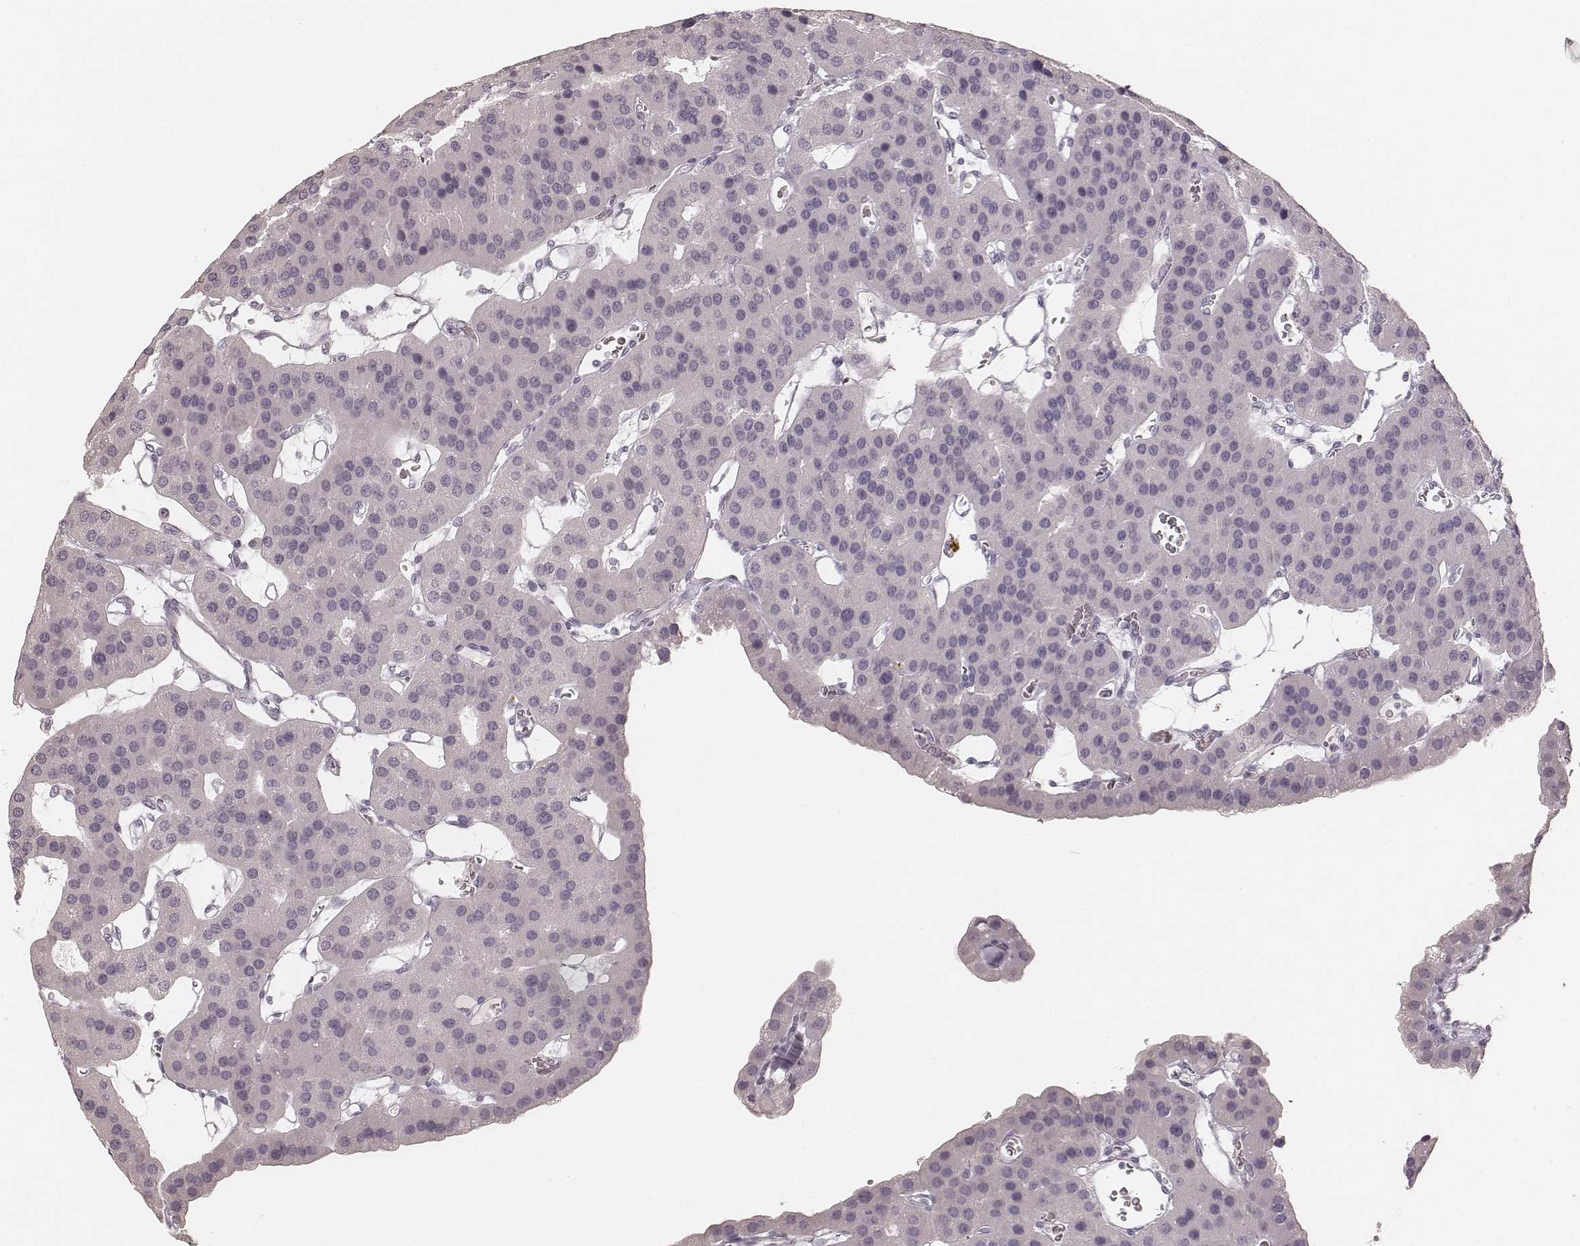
{"staining": {"intensity": "negative", "quantity": "none", "location": "none"}, "tissue": "parathyroid gland", "cell_type": "Glandular cells", "image_type": "normal", "snomed": [{"axis": "morphology", "description": "Normal tissue, NOS"}, {"axis": "morphology", "description": "Adenoma, NOS"}, {"axis": "topography", "description": "Parathyroid gland"}], "caption": "This is an immunohistochemistry micrograph of benign human parathyroid gland. There is no staining in glandular cells.", "gene": "KRT26", "patient": {"sex": "female", "age": 86}}